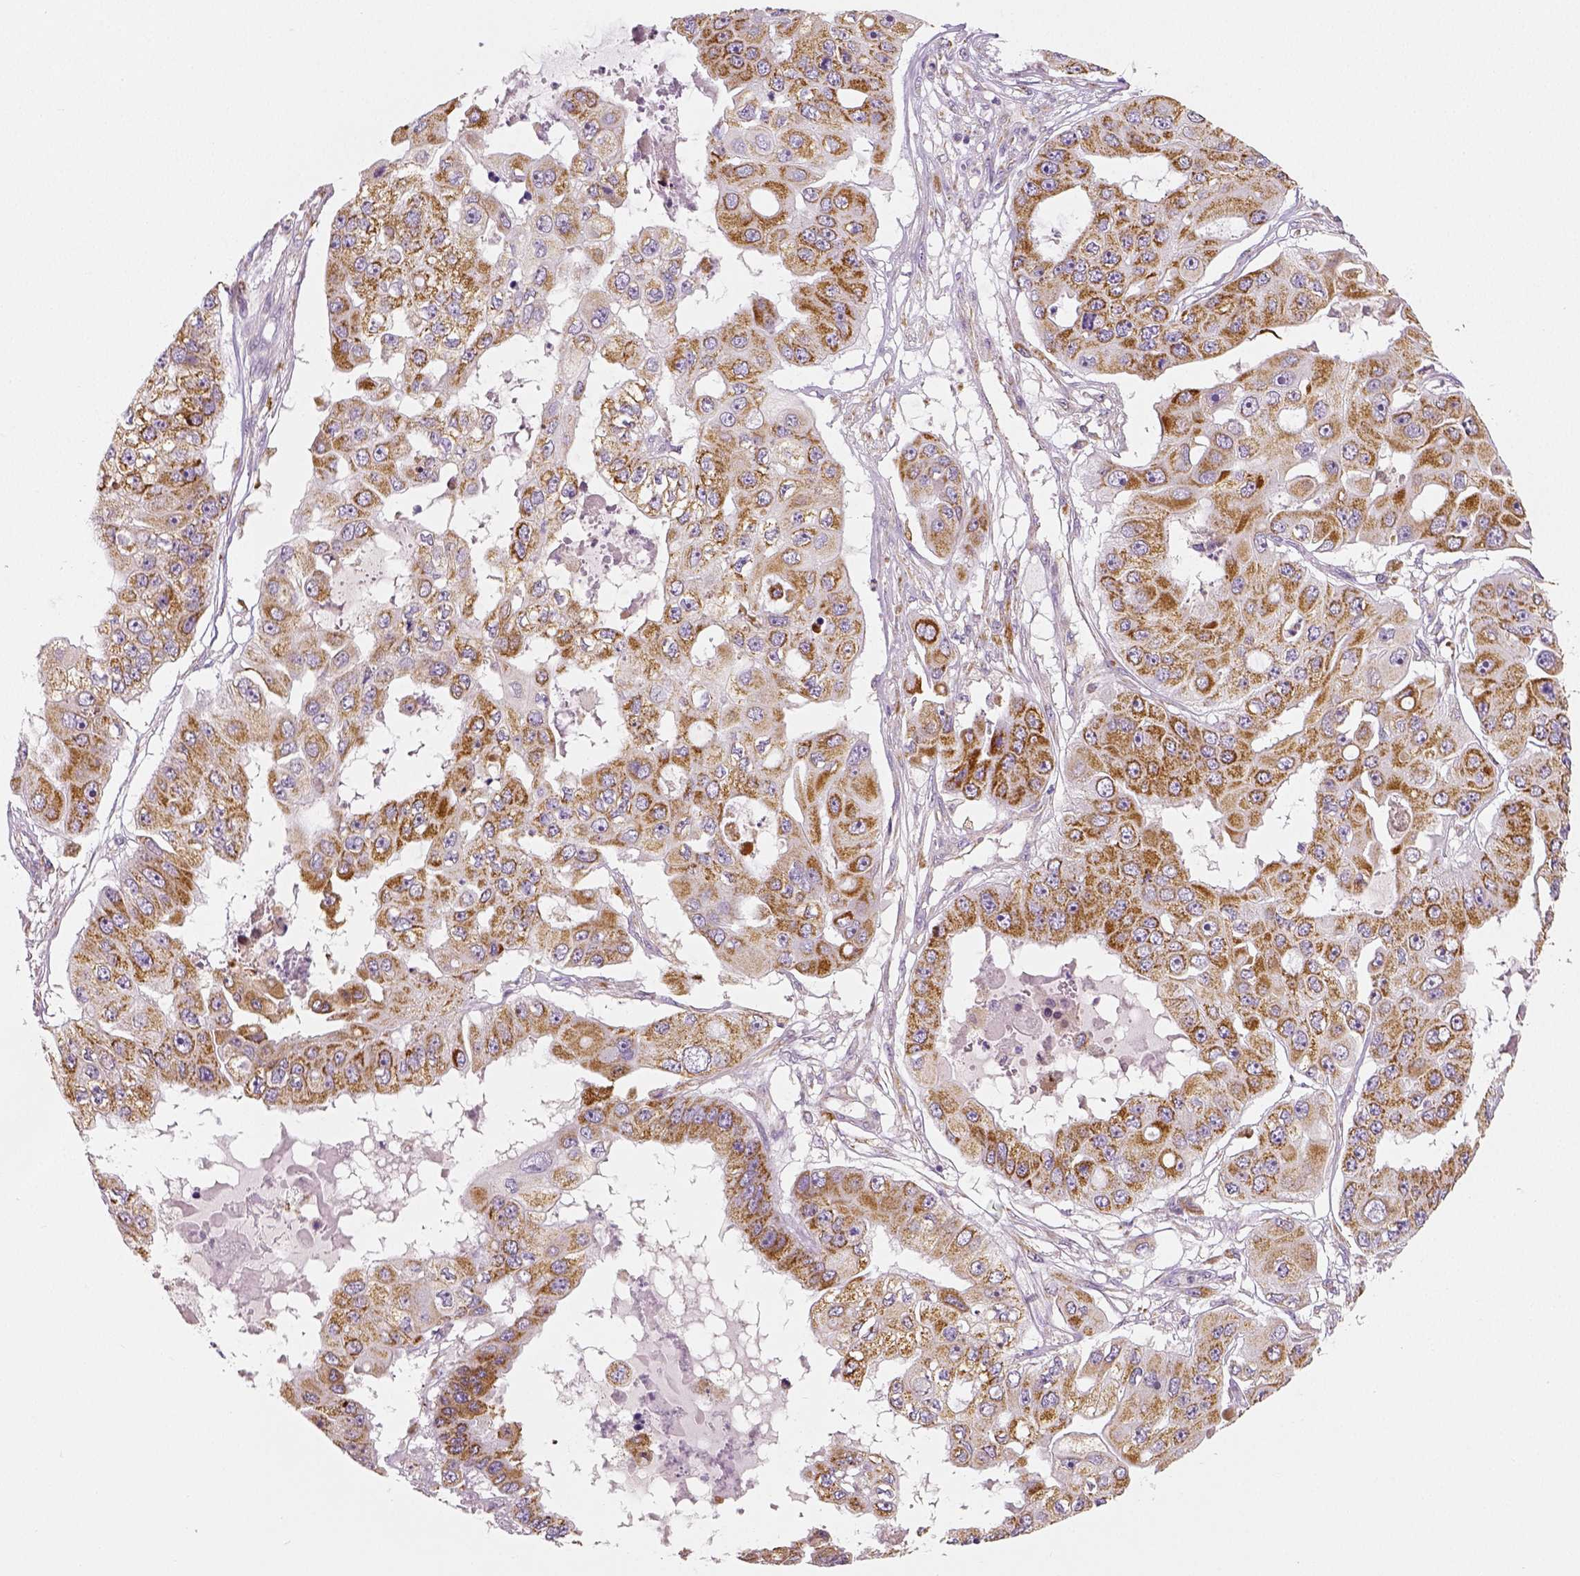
{"staining": {"intensity": "moderate", "quantity": ">75%", "location": "cytoplasmic/membranous"}, "tissue": "ovarian cancer", "cell_type": "Tumor cells", "image_type": "cancer", "snomed": [{"axis": "morphology", "description": "Cystadenocarcinoma, serous, NOS"}, {"axis": "topography", "description": "Ovary"}], "caption": "Immunohistochemical staining of human ovarian cancer (serous cystadenocarcinoma) reveals medium levels of moderate cytoplasmic/membranous protein staining in about >75% of tumor cells.", "gene": "PGAM5", "patient": {"sex": "female", "age": 56}}